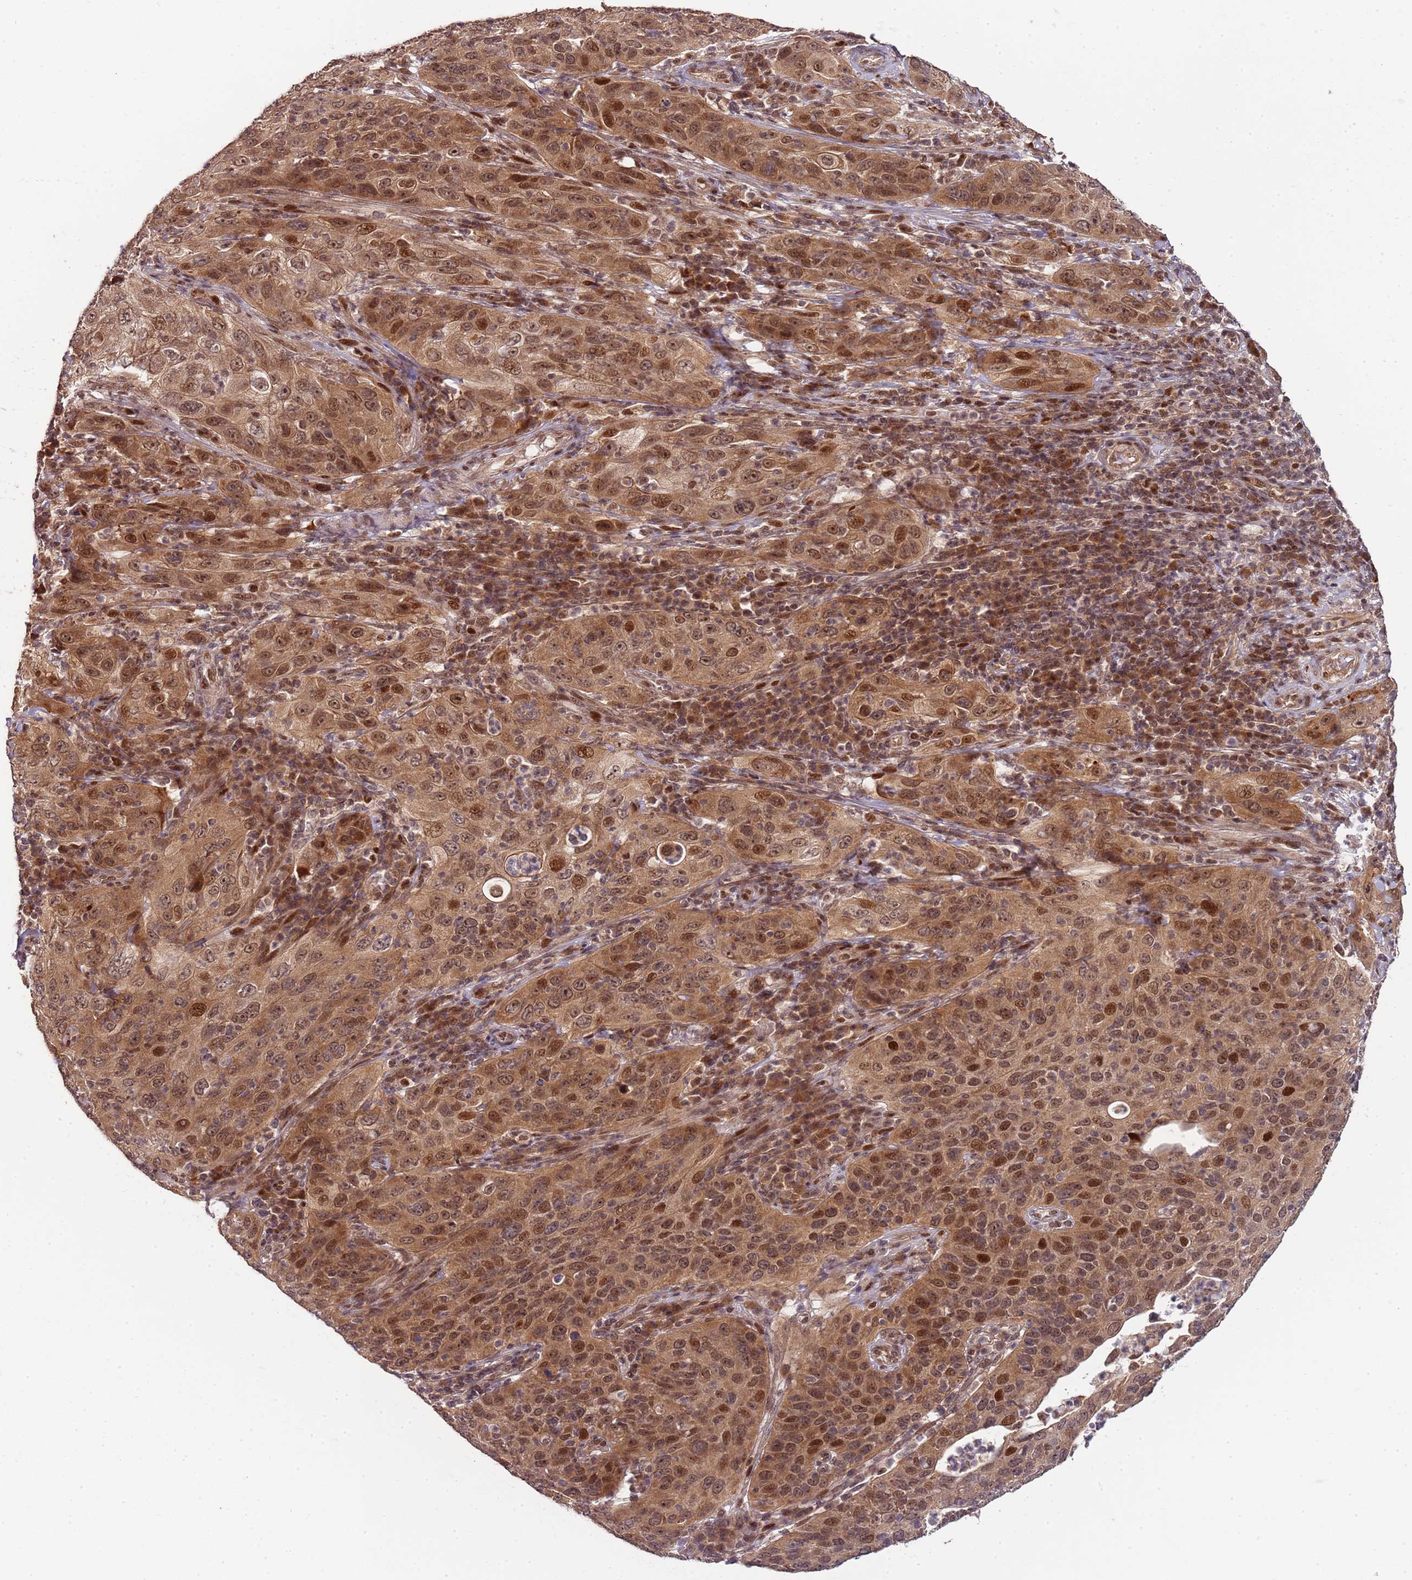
{"staining": {"intensity": "moderate", "quantity": ">75%", "location": "cytoplasmic/membranous,nuclear"}, "tissue": "cervical cancer", "cell_type": "Tumor cells", "image_type": "cancer", "snomed": [{"axis": "morphology", "description": "Squamous cell carcinoma, NOS"}, {"axis": "topography", "description": "Cervix"}], "caption": "Brown immunohistochemical staining in cervical cancer exhibits moderate cytoplasmic/membranous and nuclear positivity in approximately >75% of tumor cells.", "gene": "EDC3", "patient": {"sex": "female", "age": 36}}